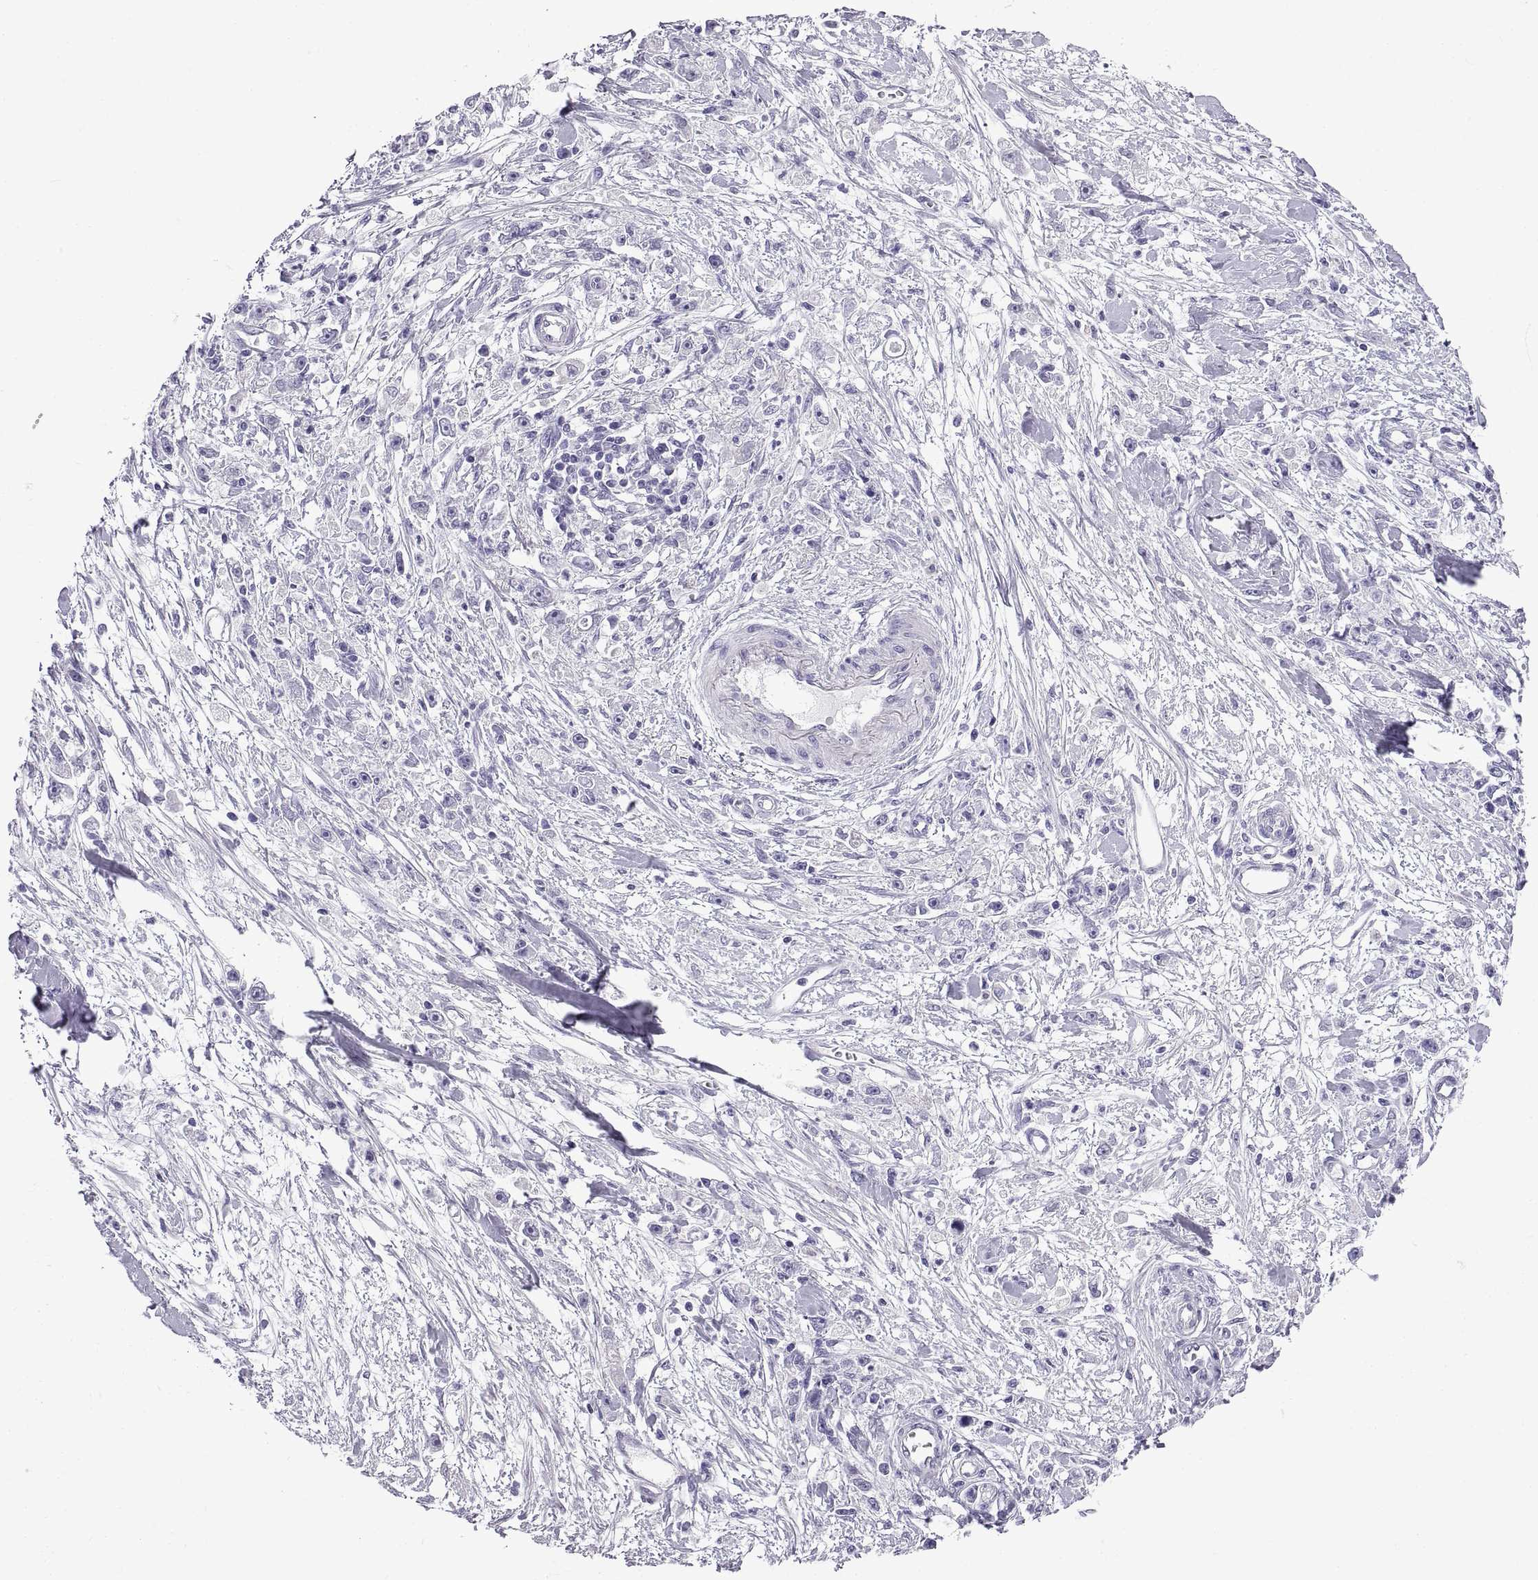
{"staining": {"intensity": "negative", "quantity": "none", "location": "none"}, "tissue": "stomach cancer", "cell_type": "Tumor cells", "image_type": "cancer", "snomed": [{"axis": "morphology", "description": "Adenocarcinoma, NOS"}, {"axis": "topography", "description": "Stomach"}], "caption": "DAB (3,3'-diaminobenzidine) immunohistochemical staining of stomach cancer shows no significant positivity in tumor cells. Nuclei are stained in blue.", "gene": "SPDYE1", "patient": {"sex": "female", "age": 59}}